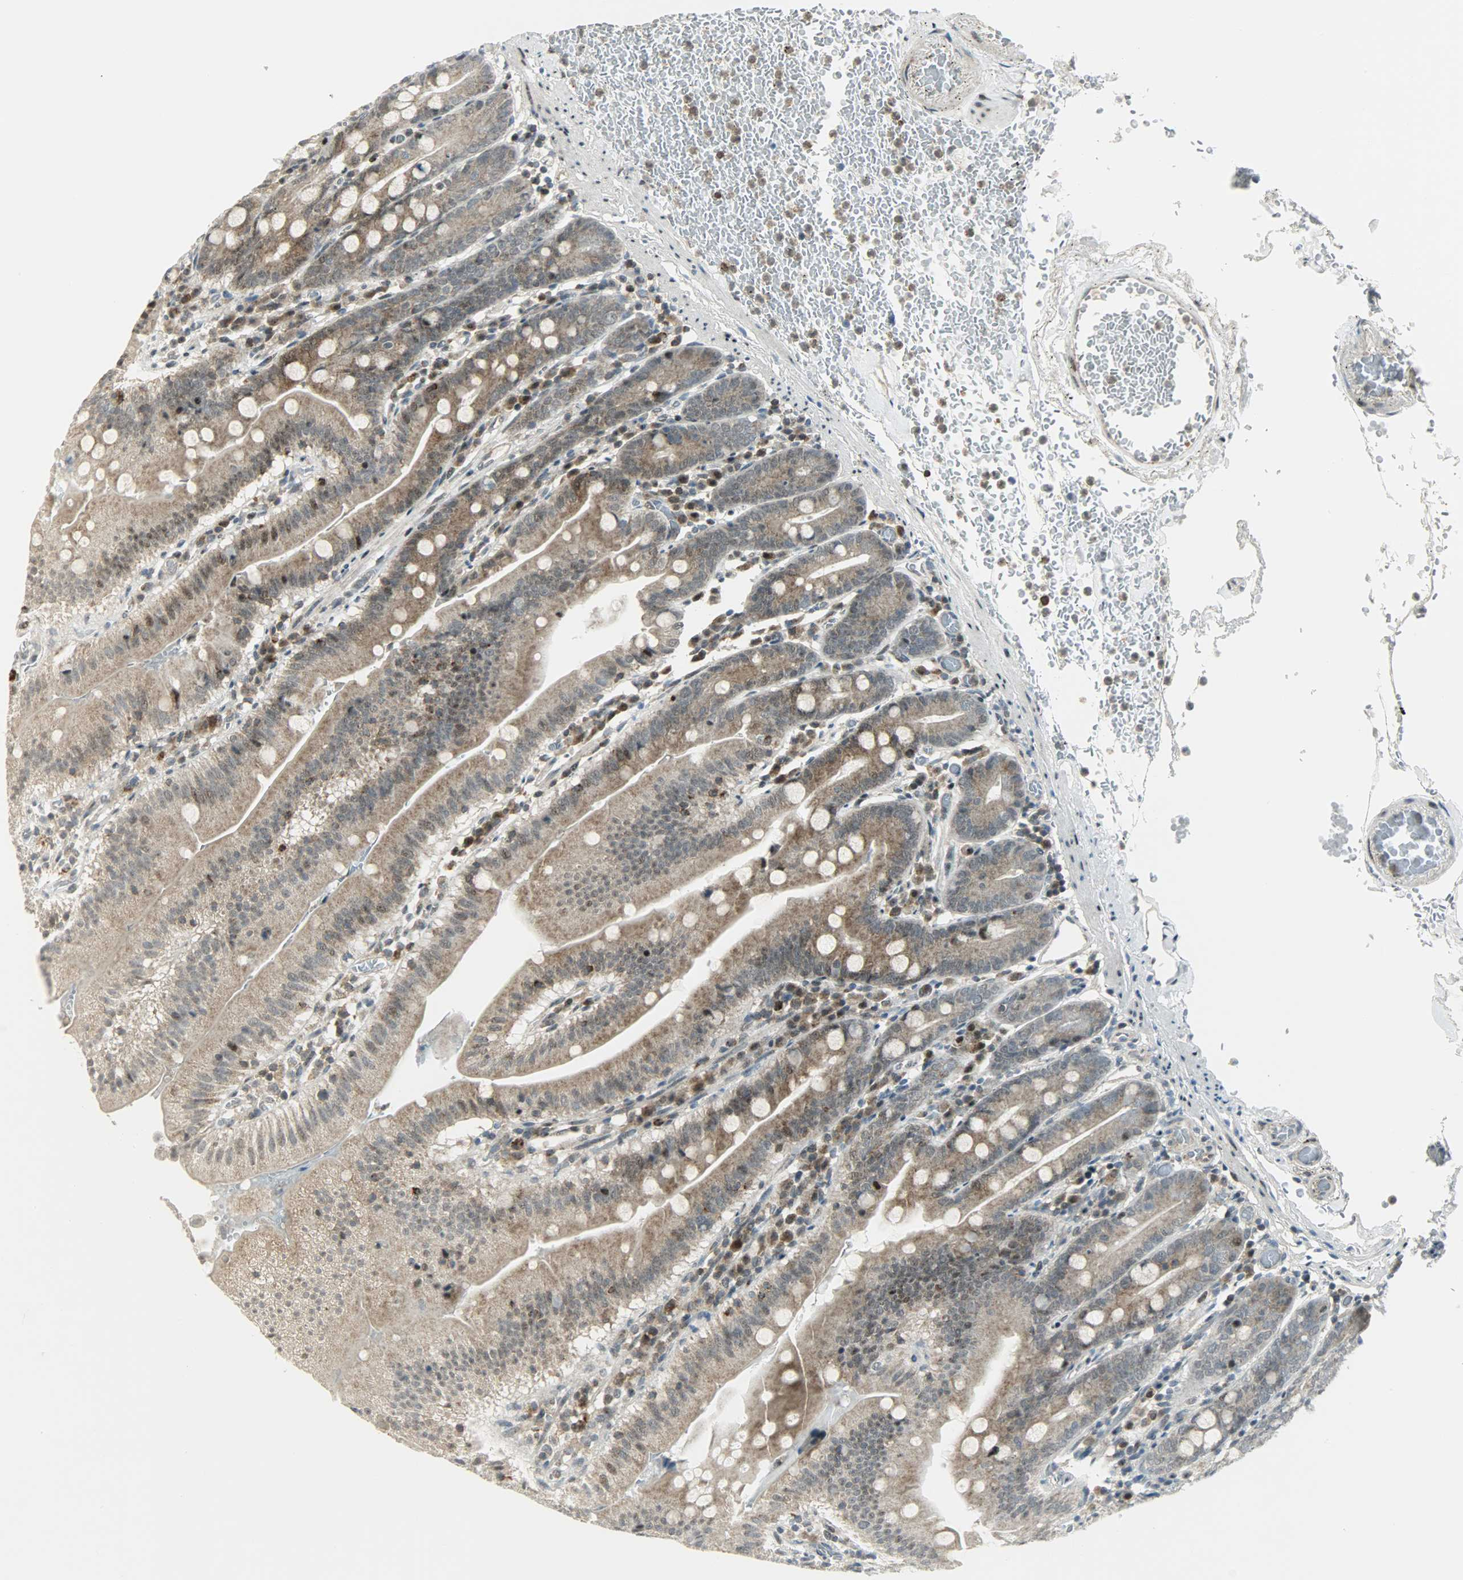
{"staining": {"intensity": "strong", "quantity": ">75%", "location": "cytoplasmic/membranous,nuclear"}, "tissue": "small intestine", "cell_type": "Glandular cells", "image_type": "normal", "snomed": [{"axis": "morphology", "description": "Normal tissue, NOS"}, {"axis": "topography", "description": "Small intestine"}], "caption": "IHC of normal human small intestine displays high levels of strong cytoplasmic/membranous,nuclear expression in about >75% of glandular cells.", "gene": "IL15", "patient": {"sex": "male", "age": 71}}